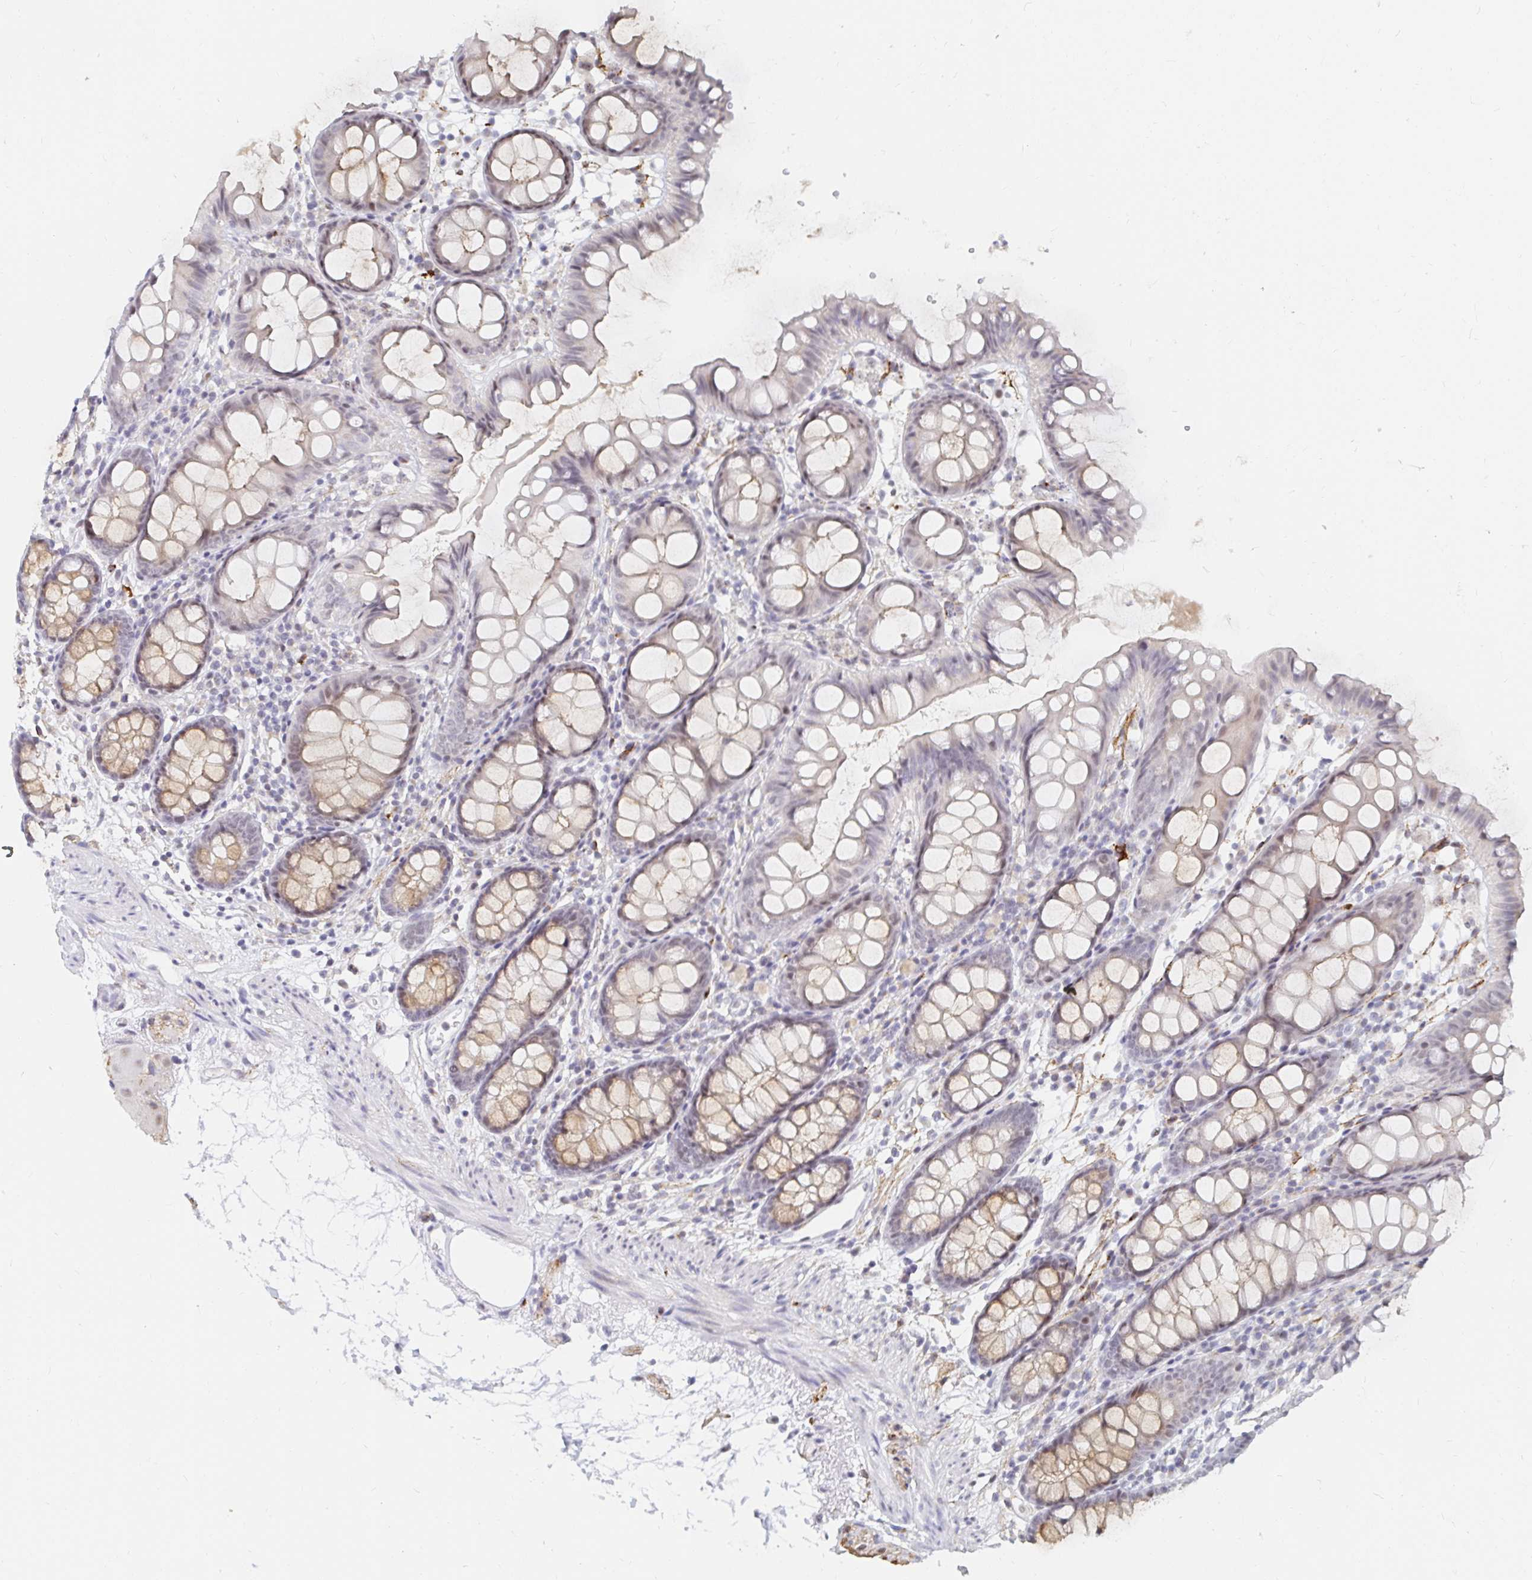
{"staining": {"intensity": "negative", "quantity": "none", "location": "none"}, "tissue": "colon", "cell_type": "Endothelial cells", "image_type": "normal", "snomed": [{"axis": "morphology", "description": "Normal tissue, NOS"}, {"axis": "topography", "description": "Colon"}], "caption": "An image of colon stained for a protein reveals no brown staining in endothelial cells. The staining is performed using DAB brown chromogen with nuclei counter-stained in using hematoxylin.", "gene": "COL28A1", "patient": {"sex": "female", "age": 84}}